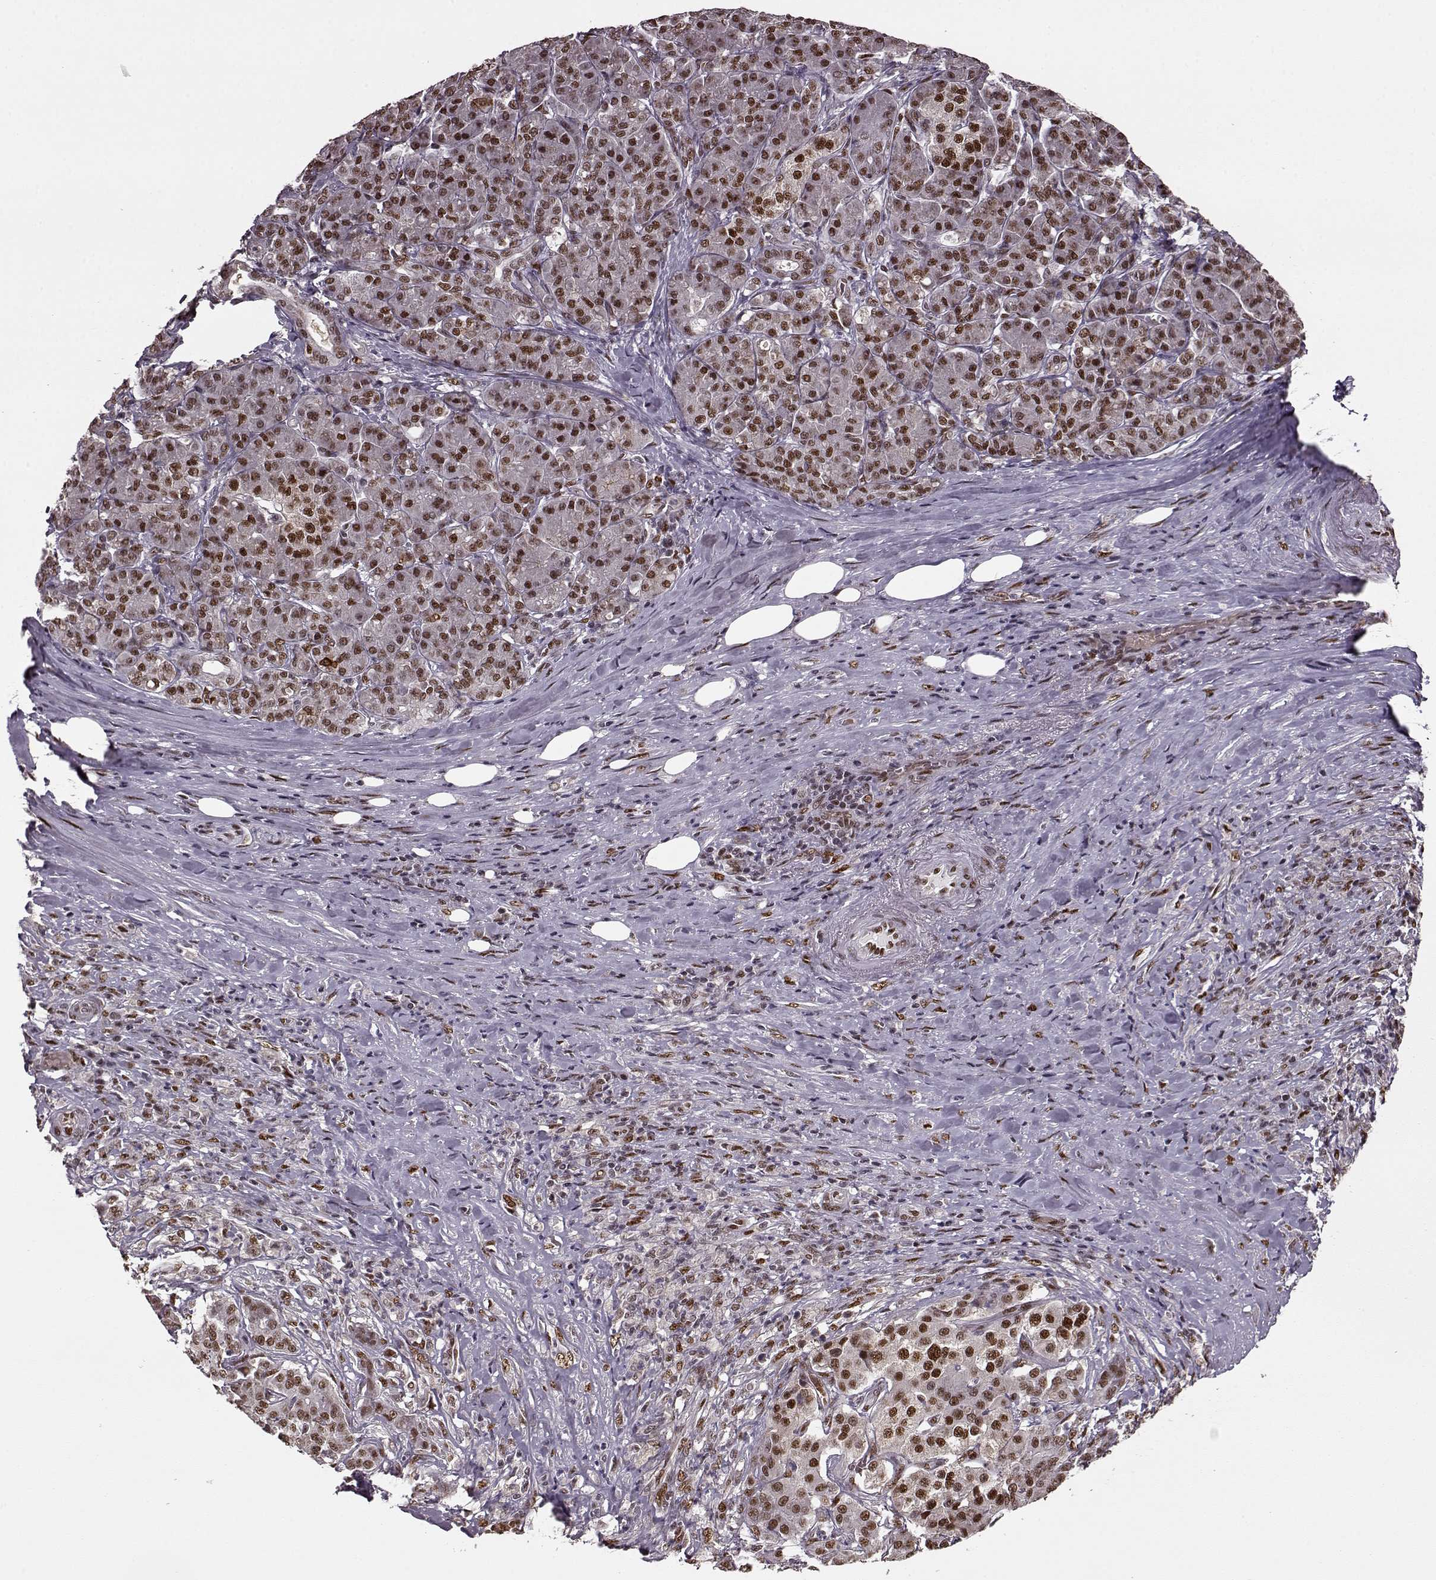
{"staining": {"intensity": "moderate", "quantity": ">75%", "location": "nuclear"}, "tissue": "pancreatic cancer", "cell_type": "Tumor cells", "image_type": "cancer", "snomed": [{"axis": "morphology", "description": "Normal tissue, NOS"}, {"axis": "morphology", "description": "Inflammation, NOS"}, {"axis": "morphology", "description": "Adenocarcinoma, NOS"}, {"axis": "topography", "description": "Pancreas"}], "caption": "Immunohistochemical staining of pancreatic cancer reveals medium levels of moderate nuclear protein positivity in approximately >75% of tumor cells.", "gene": "FTO", "patient": {"sex": "male", "age": 57}}